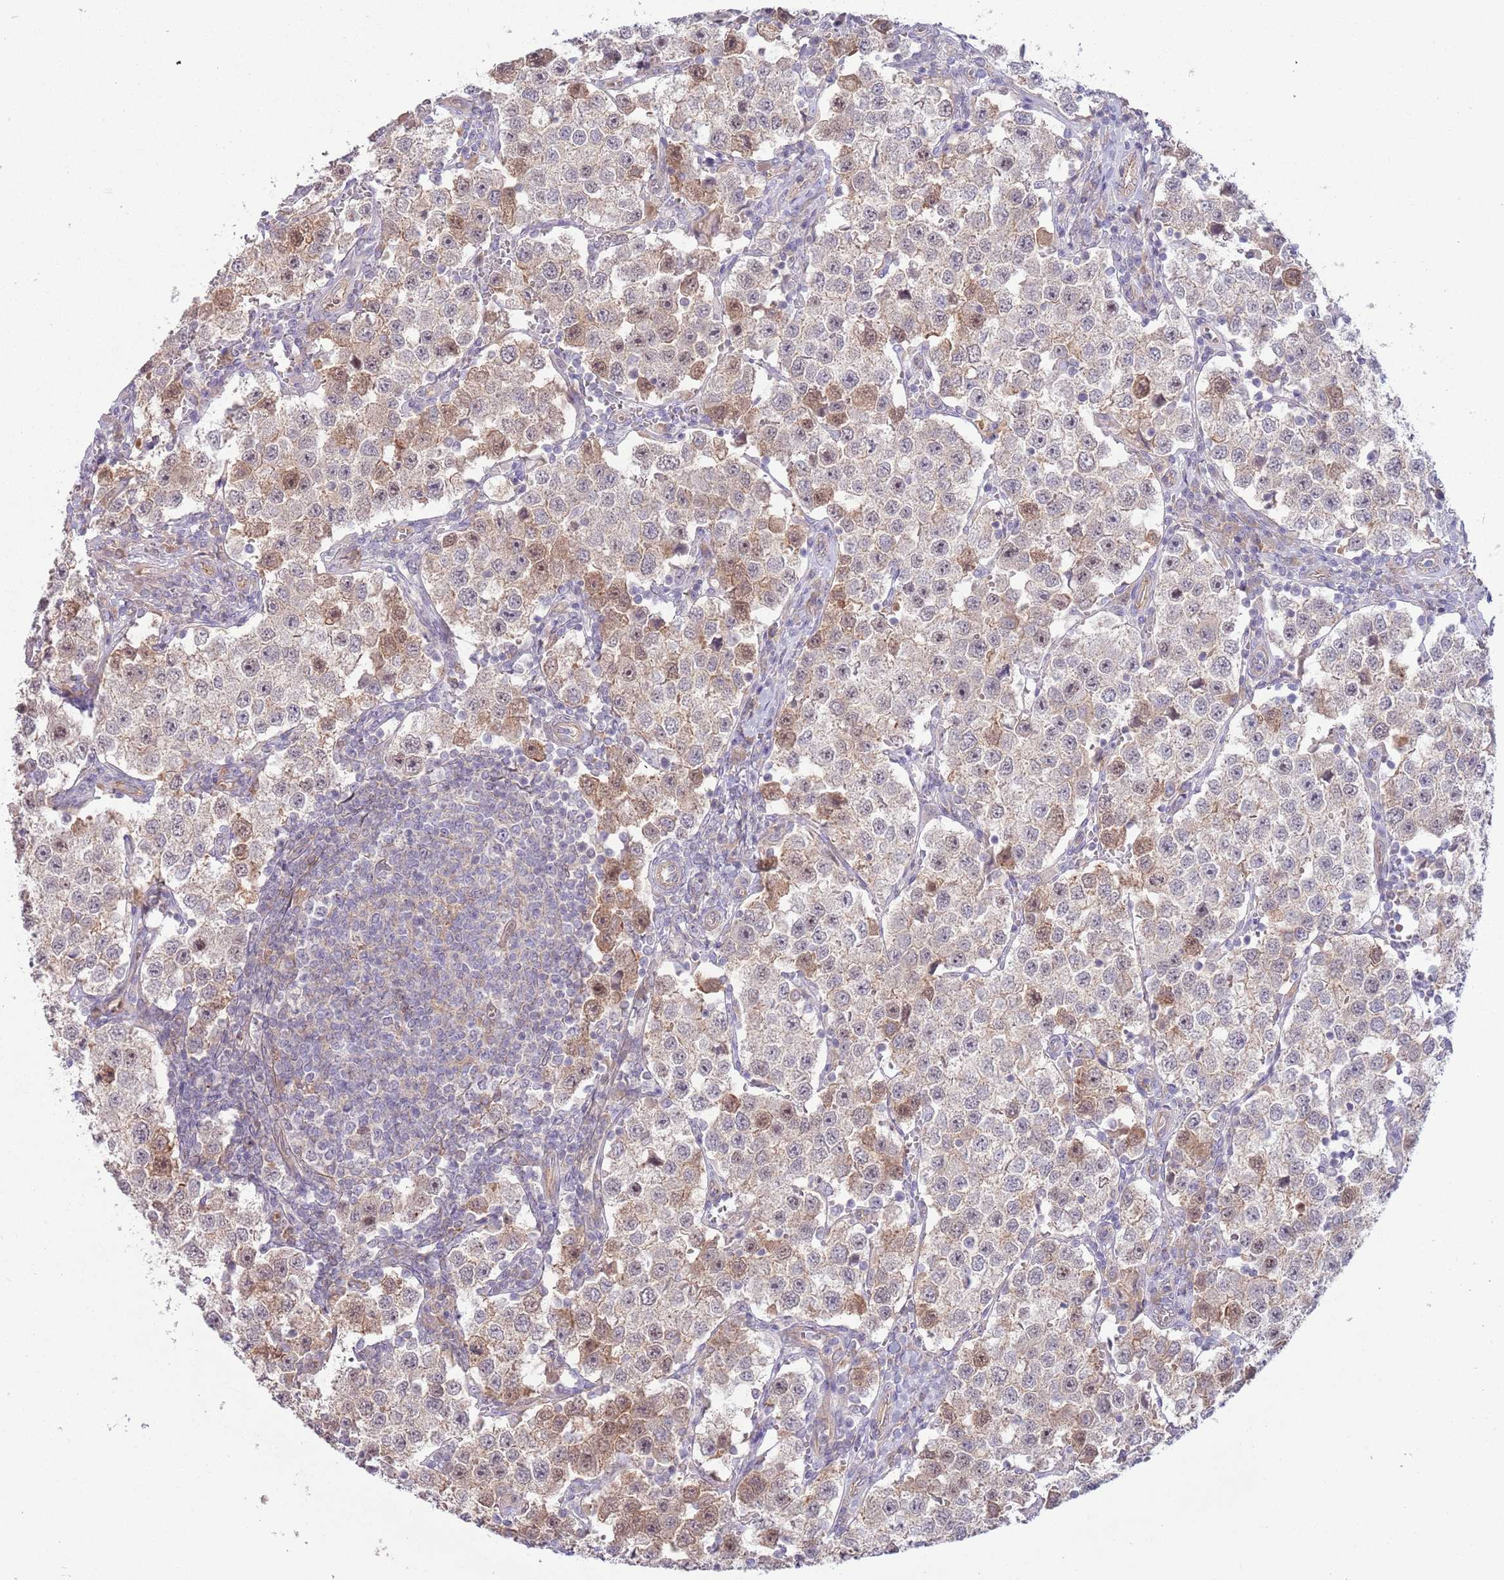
{"staining": {"intensity": "moderate", "quantity": "25%-75%", "location": "cytoplasmic/membranous"}, "tissue": "testis cancer", "cell_type": "Tumor cells", "image_type": "cancer", "snomed": [{"axis": "morphology", "description": "Seminoma, NOS"}, {"axis": "topography", "description": "Testis"}], "caption": "Protein staining exhibits moderate cytoplasmic/membranous staining in approximately 25%-75% of tumor cells in testis cancer (seminoma). Immunohistochemistry stains the protein of interest in brown and the nuclei are stained blue.", "gene": "SAV1", "patient": {"sex": "male", "age": 37}}